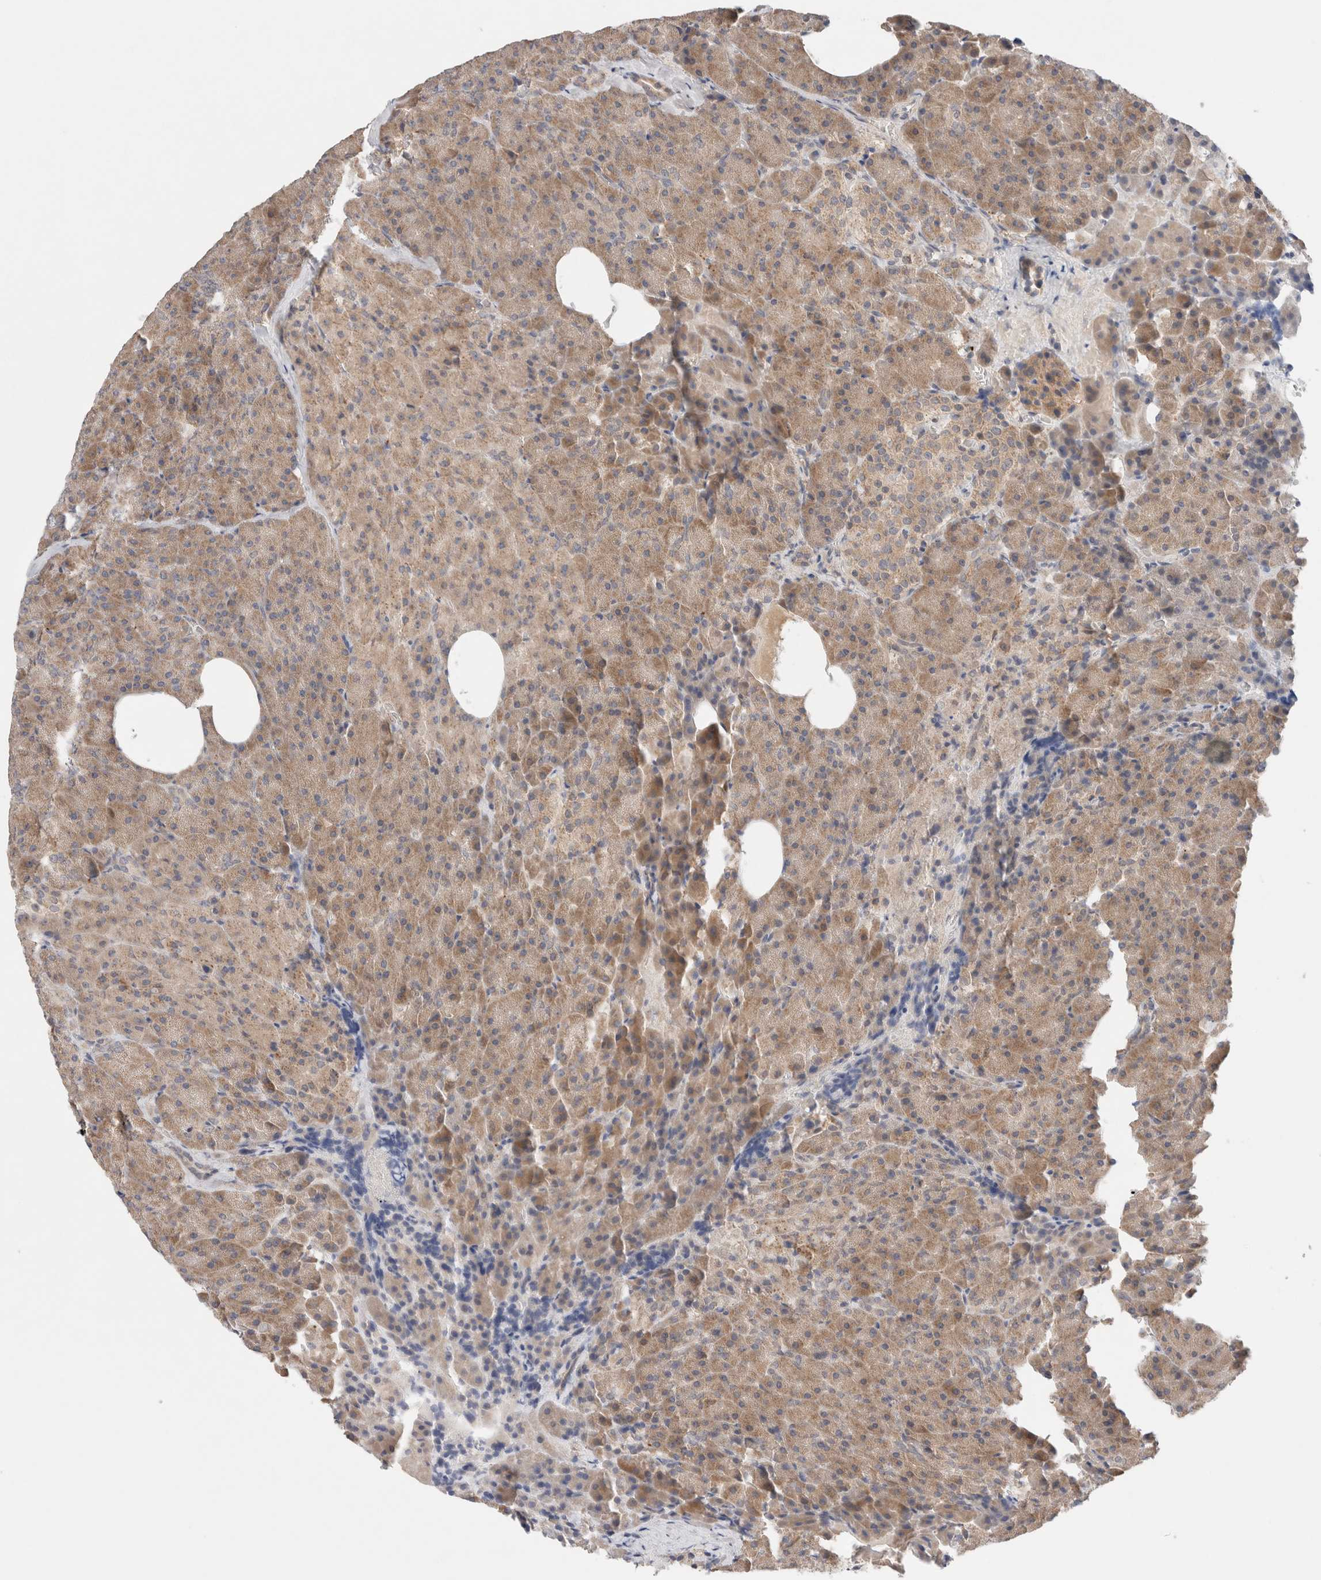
{"staining": {"intensity": "moderate", "quantity": ">75%", "location": "cytoplasmic/membranous"}, "tissue": "pancreas", "cell_type": "Exocrine glandular cells", "image_type": "normal", "snomed": [{"axis": "morphology", "description": "Normal tissue, NOS"}, {"axis": "morphology", "description": "Carcinoid, malignant, NOS"}, {"axis": "topography", "description": "Pancreas"}], "caption": "This photomicrograph reveals IHC staining of benign pancreas, with medium moderate cytoplasmic/membranous positivity in about >75% of exocrine glandular cells.", "gene": "ERI3", "patient": {"sex": "female", "age": 35}}